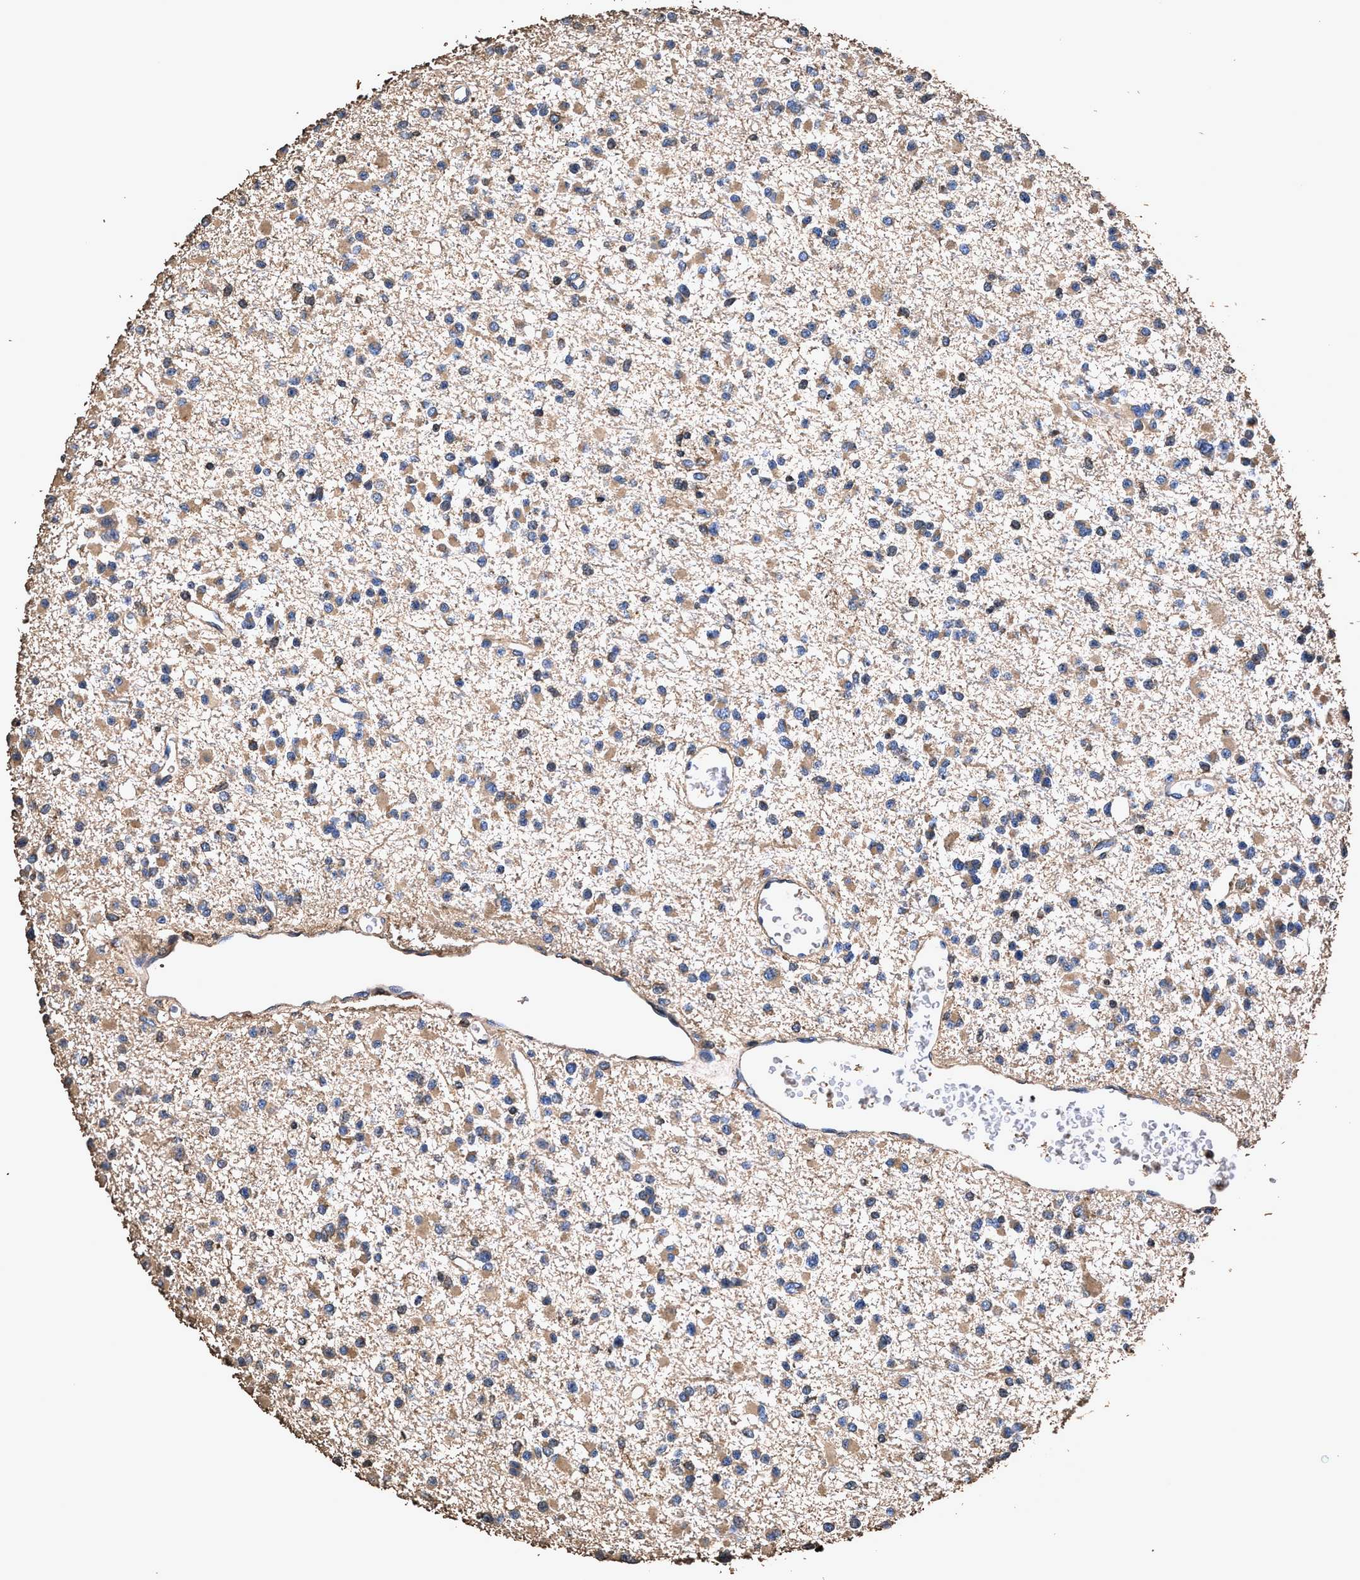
{"staining": {"intensity": "moderate", "quantity": "25%-75%", "location": "cytoplasmic/membranous"}, "tissue": "glioma", "cell_type": "Tumor cells", "image_type": "cancer", "snomed": [{"axis": "morphology", "description": "Glioma, malignant, Low grade"}, {"axis": "topography", "description": "Brain"}], "caption": "Brown immunohistochemical staining in glioma exhibits moderate cytoplasmic/membranous expression in about 25%-75% of tumor cells.", "gene": "ZMYND19", "patient": {"sex": "female", "age": 22}}